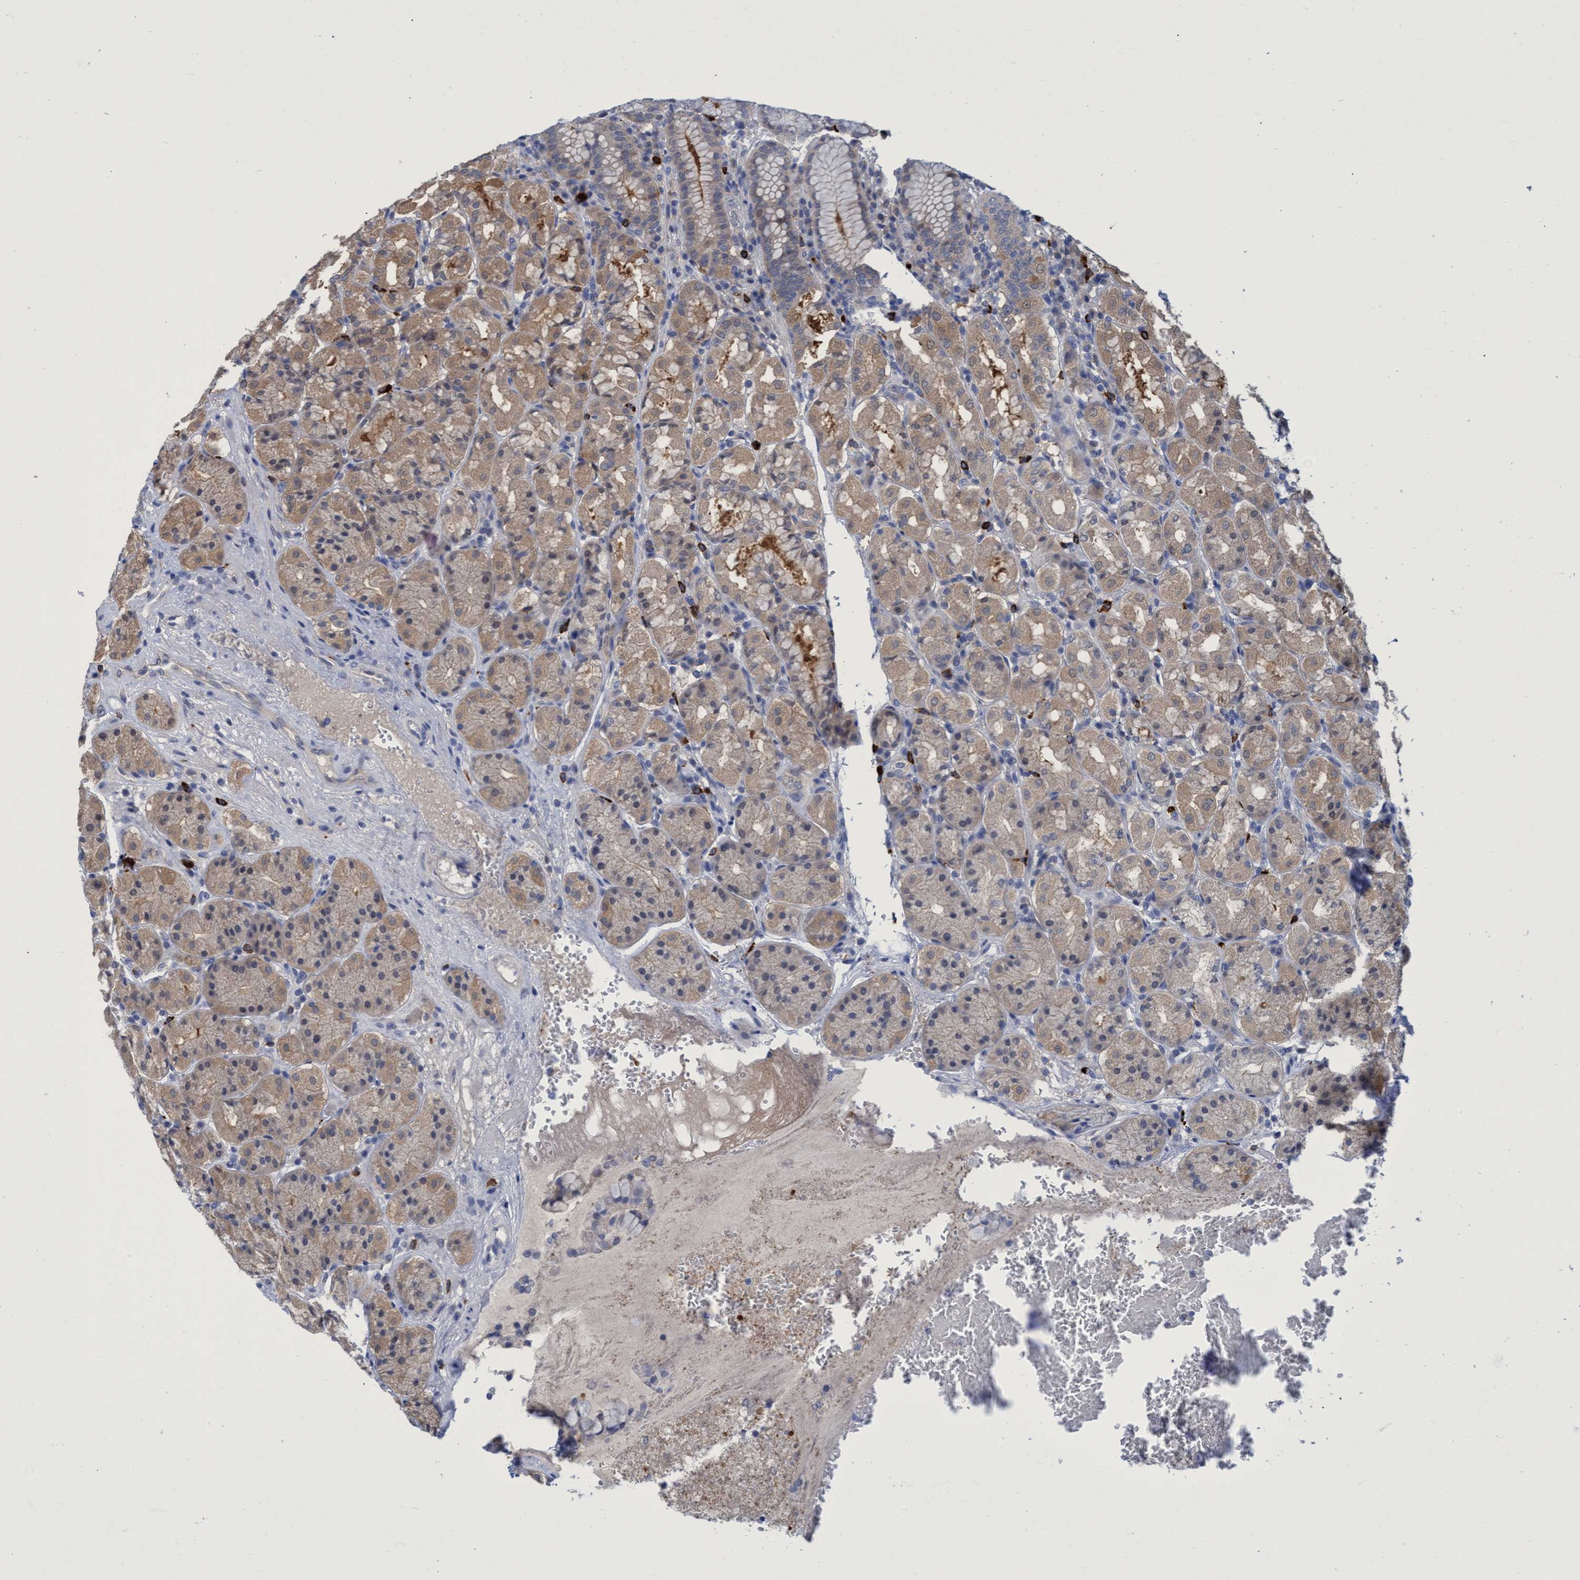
{"staining": {"intensity": "moderate", "quantity": ">75%", "location": "cytoplasmic/membranous"}, "tissue": "stomach", "cell_type": "Glandular cells", "image_type": "normal", "snomed": [{"axis": "morphology", "description": "Normal tissue, NOS"}, {"axis": "topography", "description": "Stomach"}, {"axis": "topography", "description": "Stomach, lower"}], "caption": "Stomach stained with DAB IHC displays medium levels of moderate cytoplasmic/membranous staining in about >75% of glandular cells. Immunohistochemistry stains the protein in brown and the nuclei are stained blue.", "gene": "PNPO", "patient": {"sex": "female", "age": 56}}